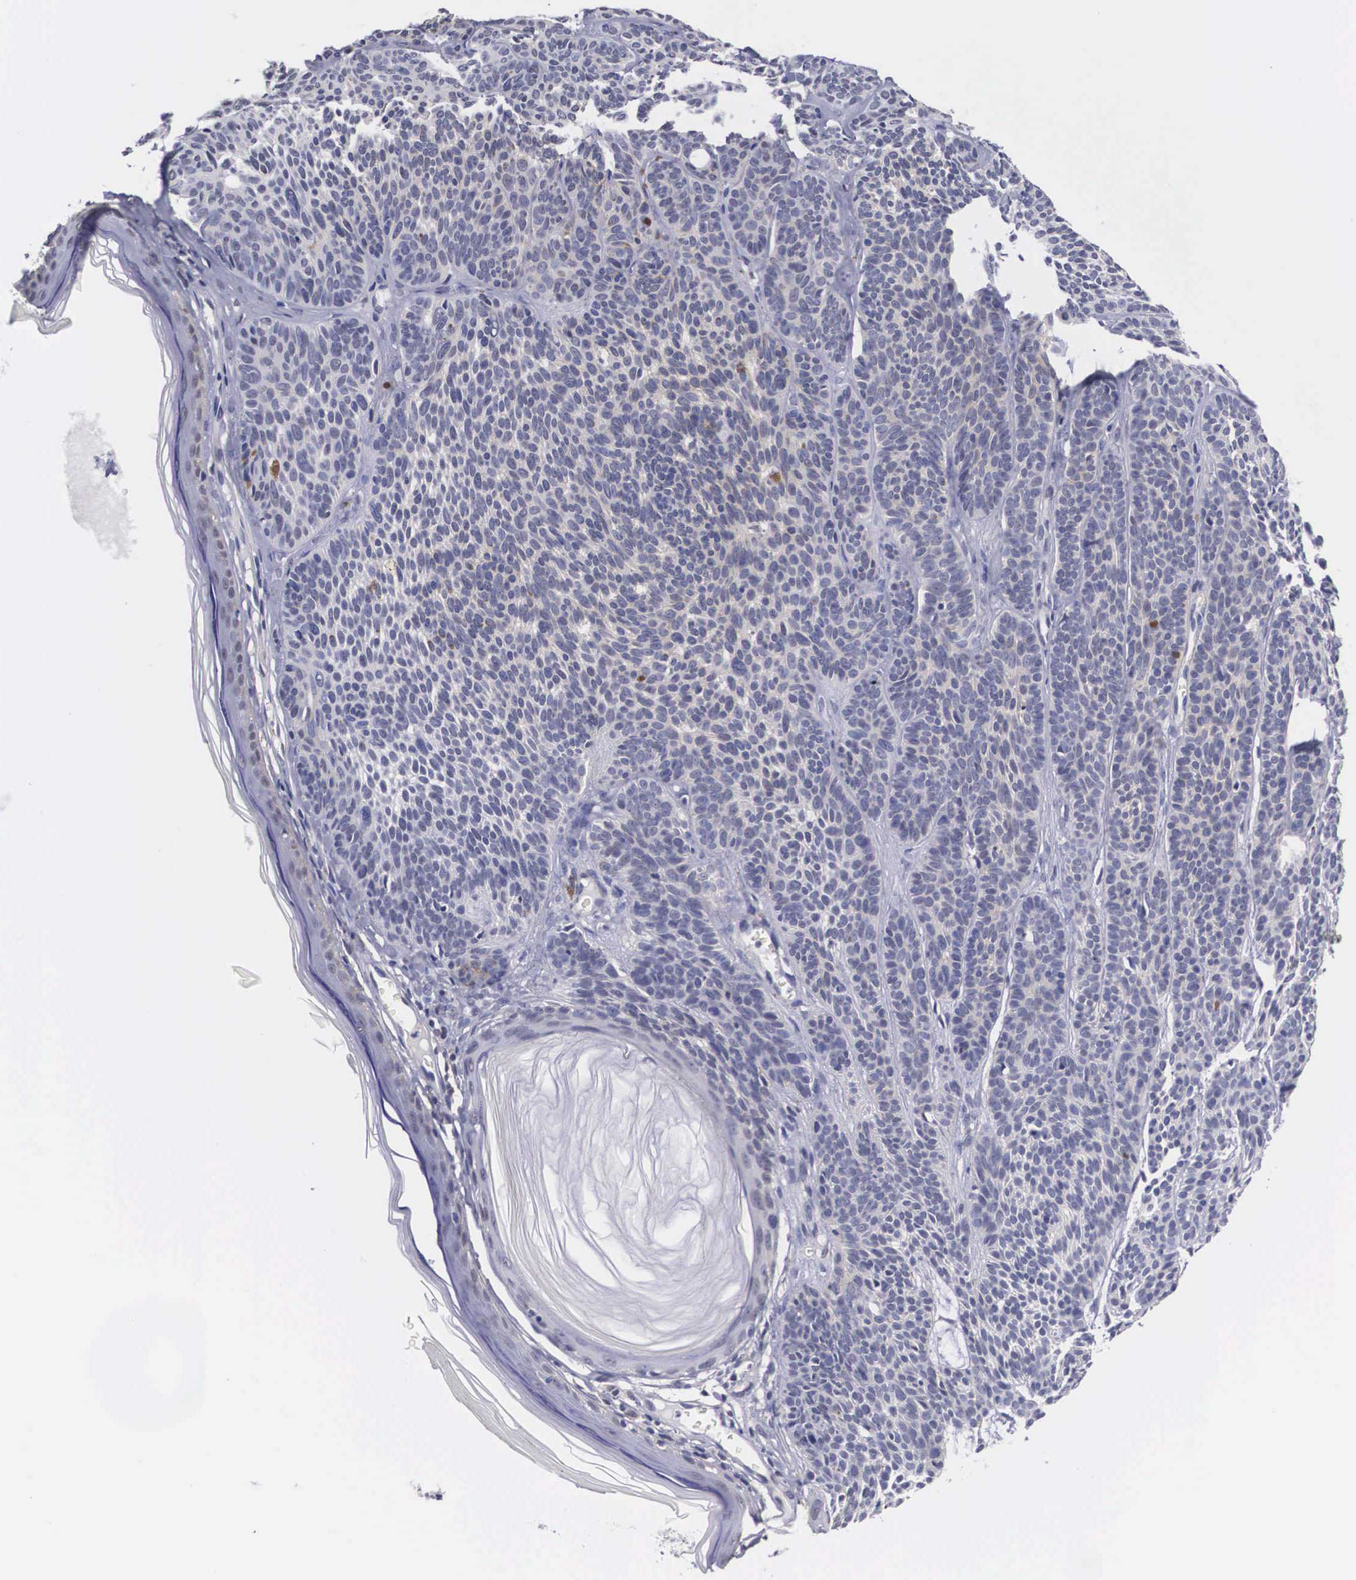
{"staining": {"intensity": "negative", "quantity": "none", "location": "none"}, "tissue": "skin cancer", "cell_type": "Tumor cells", "image_type": "cancer", "snomed": [{"axis": "morphology", "description": "Basal cell carcinoma"}, {"axis": "topography", "description": "Skin"}], "caption": "A high-resolution image shows IHC staining of skin cancer, which demonstrates no significant positivity in tumor cells.", "gene": "NR4A2", "patient": {"sex": "female", "age": 62}}